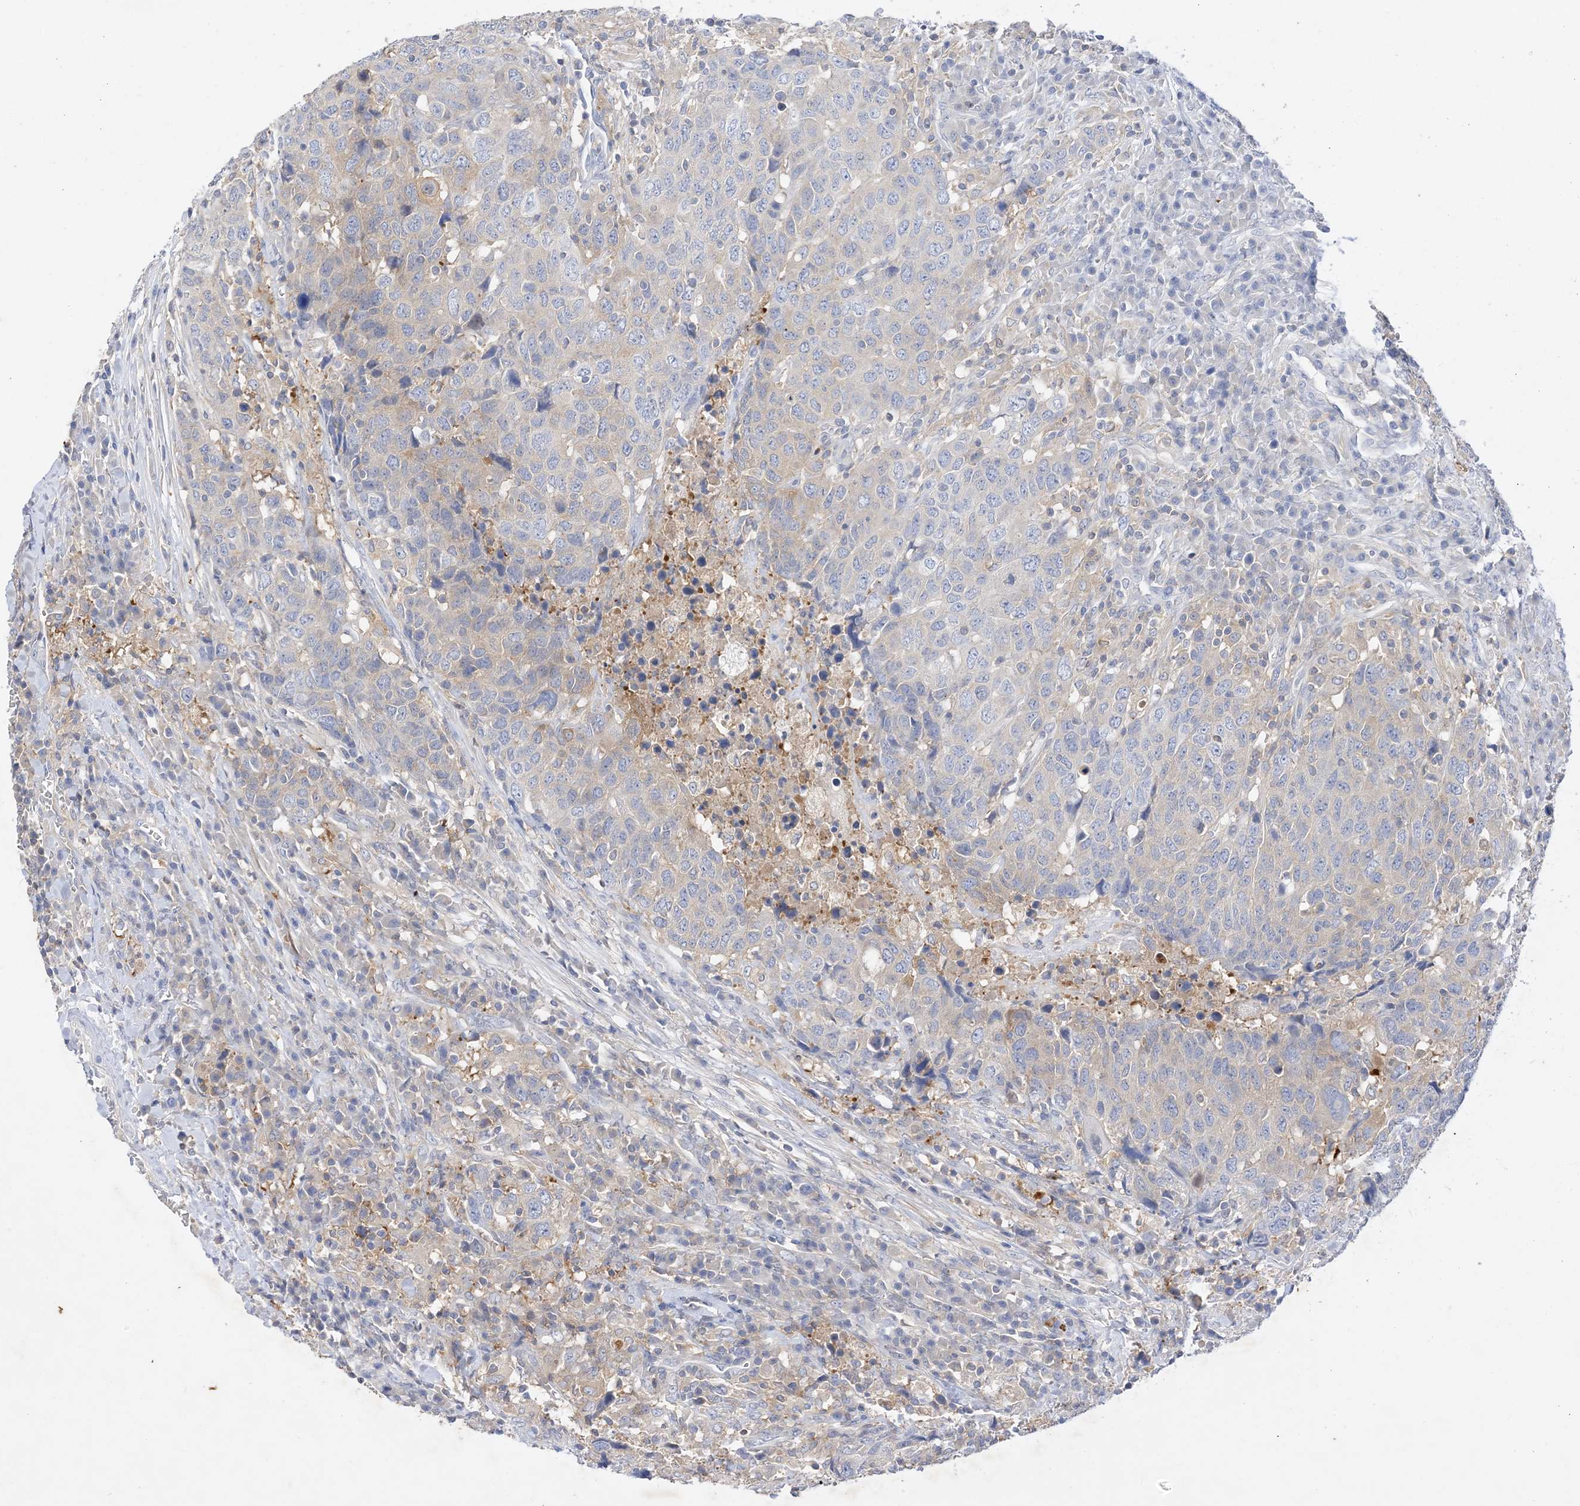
{"staining": {"intensity": "weak", "quantity": "<25%", "location": "cytoplasmic/membranous"}, "tissue": "head and neck cancer", "cell_type": "Tumor cells", "image_type": "cancer", "snomed": [{"axis": "morphology", "description": "Squamous cell carcinoma, NOS"}, {"axis": "topography", "description": "Head-Neck"}], "caption": "DAB immunohistochemical staining of human squamous cell carcinoma (head and neck) demonstrates no significant expression in tumor cells.", "gene": "ARV1", "patient": {"sex": "male", "age": 66}}